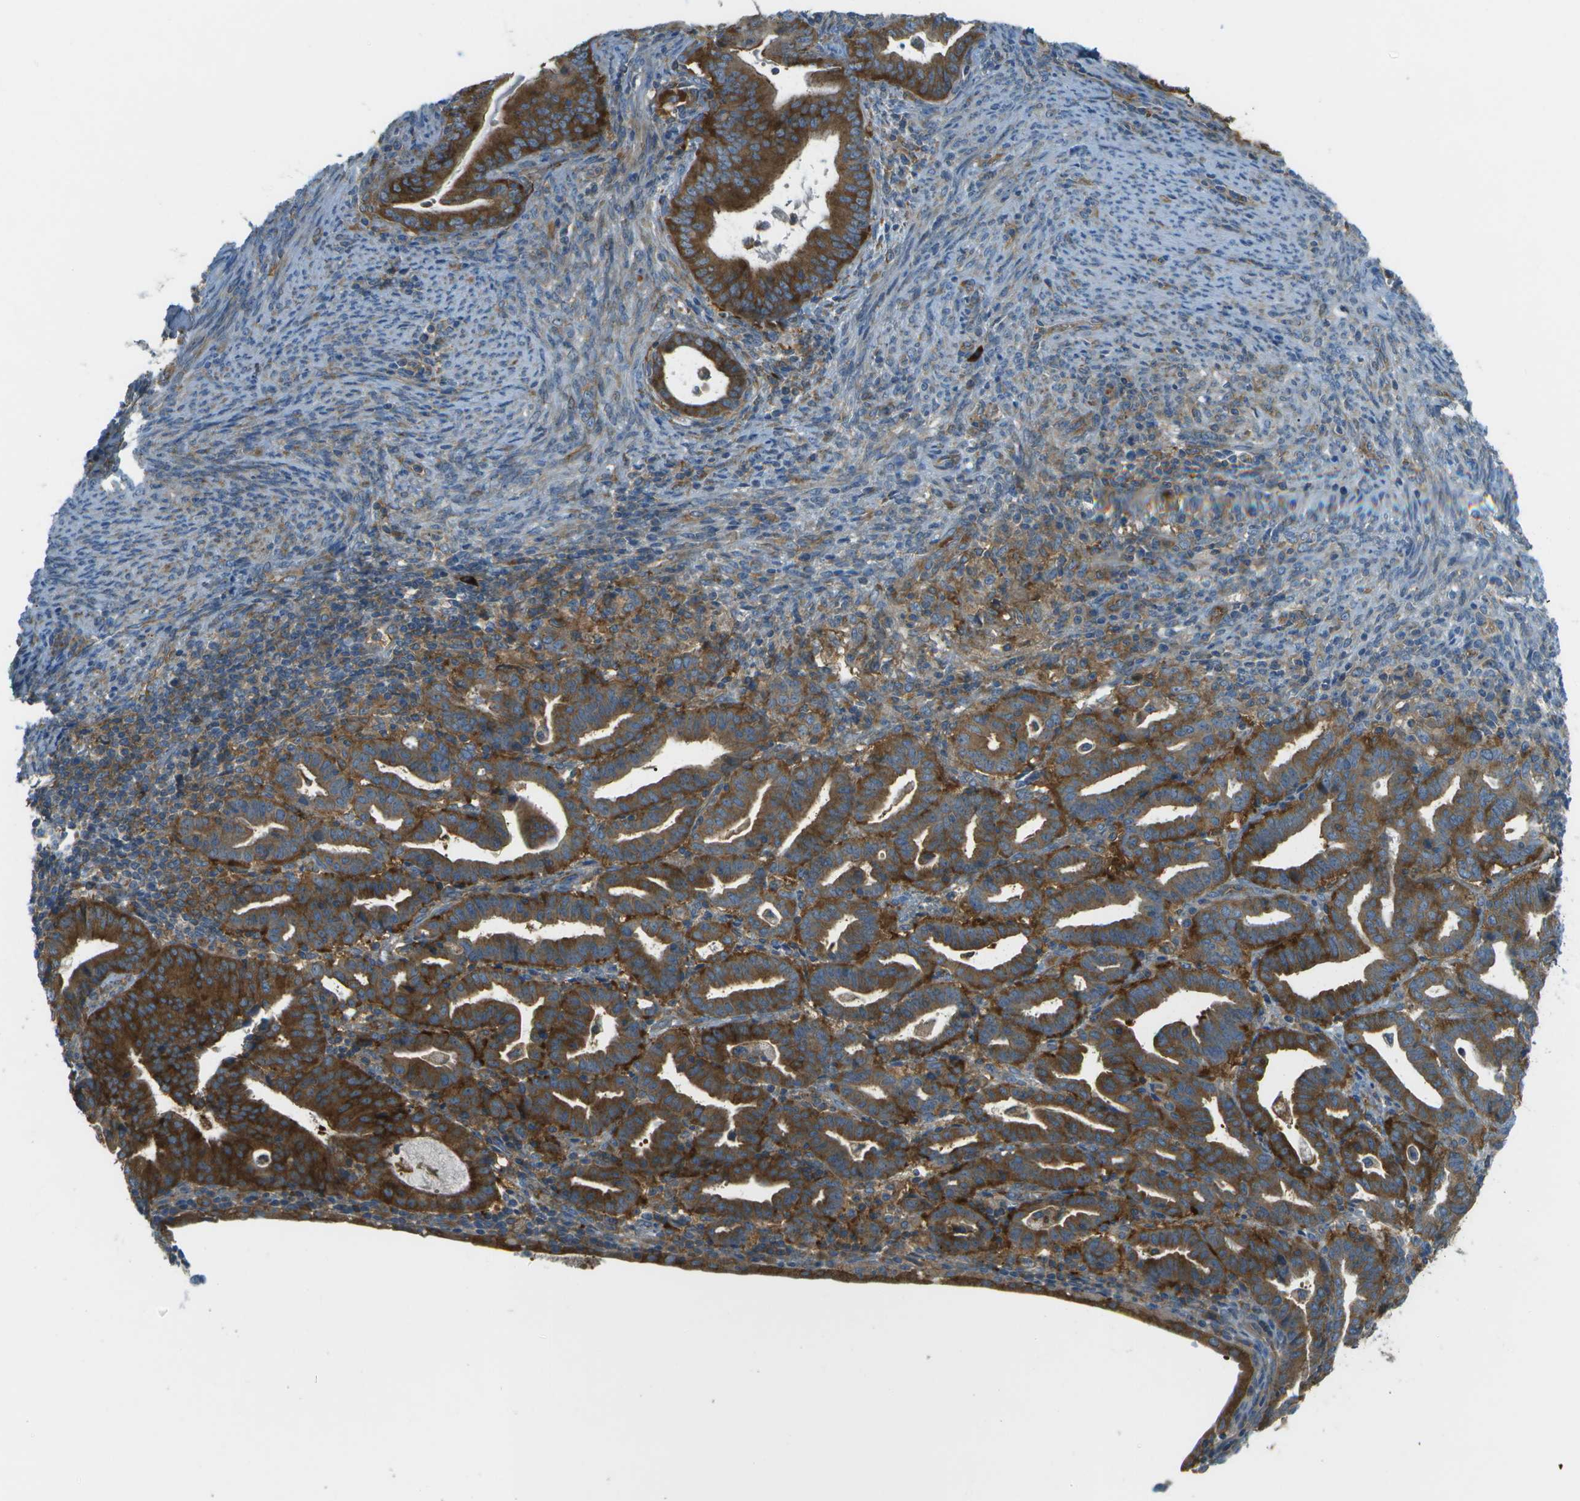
{"staining": {"intensity": "strong", "quantity": ">75%", "location": "cytoplasmic/membranous"}, "tissue": "endometrial cancer", "cell_type": "Tumor cells", "image_type": "cancer", "snomed": [{"axis": "morphology", "description": "Adenocarcinoma, NOS"}, {"axis": "topography", "description": "Uterus"}], "caption": "Immunohistochemistry photomicrograph of human endometrial cancer (adenocarcinoma) stained for a protein (brown), which displays high levels of strong cytoplasmic/membranous expression in about >75% of tumor cells.", "gene": "WNK2", "patient": {"sex": "female", "age": 83}}